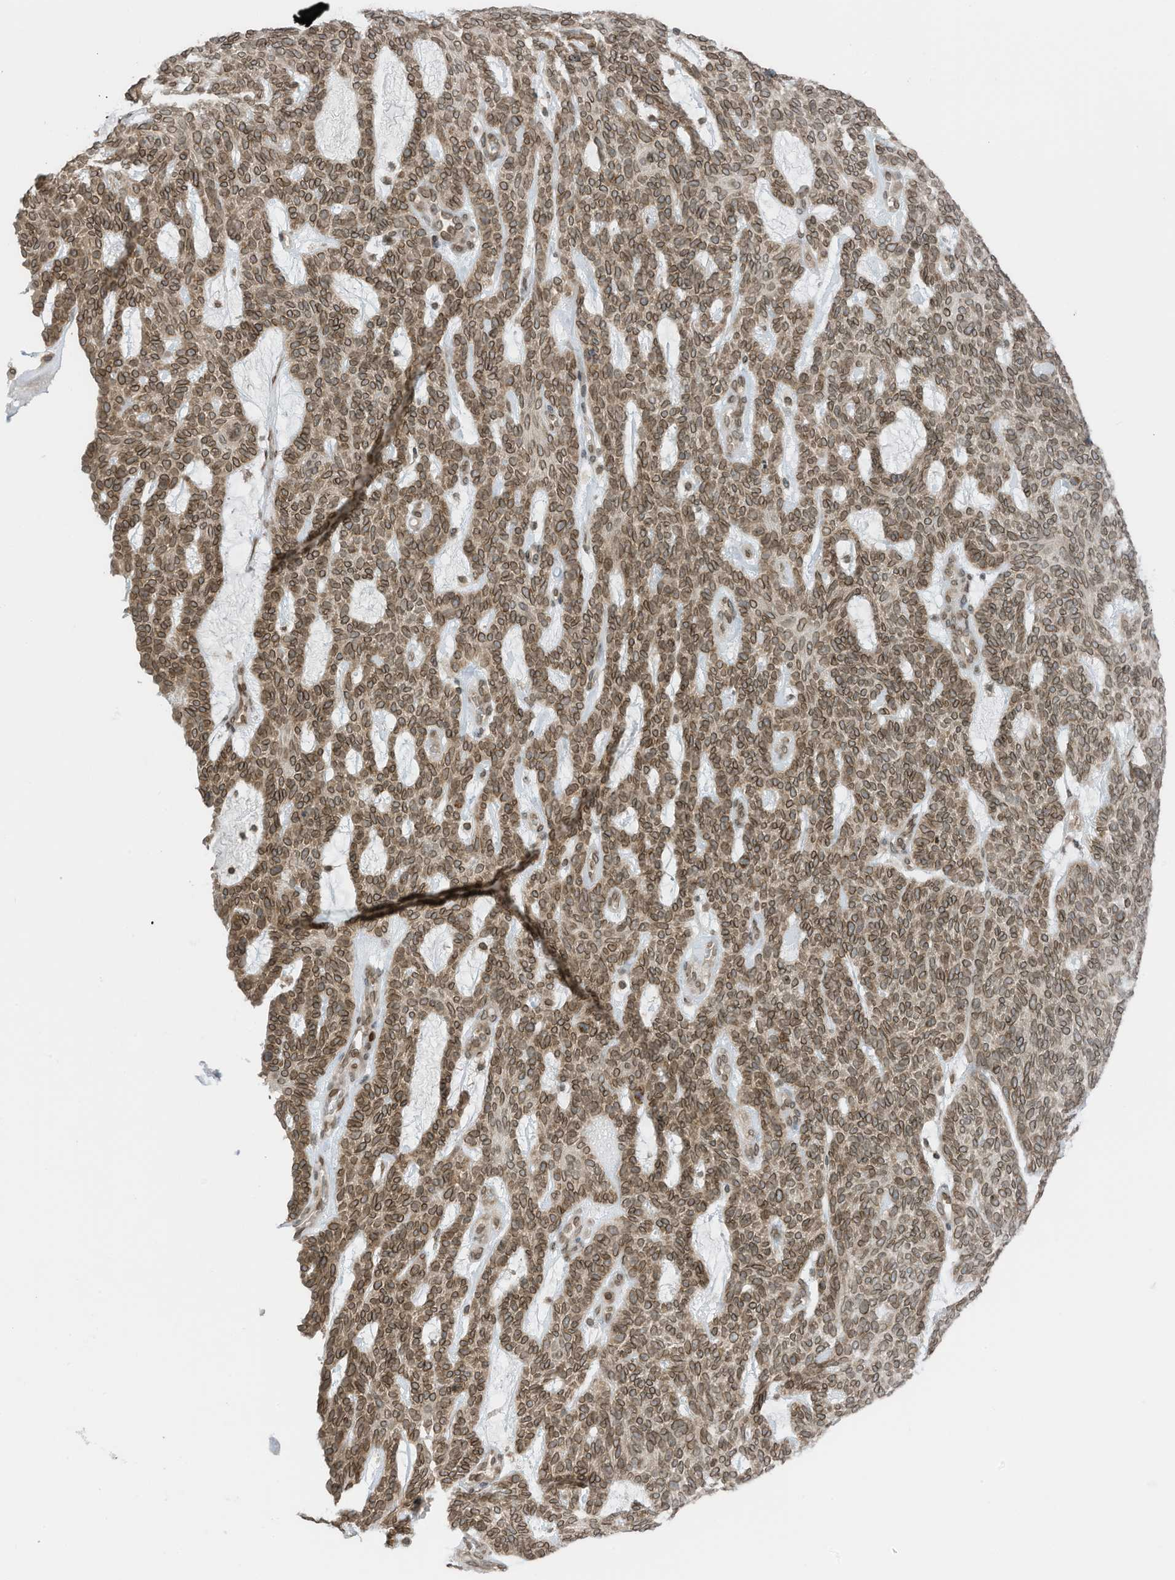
{"staining": {"intensity": "moderate", "quantity": ">75%", "location": "cytoplasmic/membranous,nuclear"}, "tissue": "skin cancer", "cell_type": "Tumor cells", "image_type": "cancer", "snomed": [{"axis": "morphology", "description": "Squamous cell carcinoma, NOS"}, {"axis": "topography", "description": "Skin"}], "caption": "Protein positivity by immunohistochemistry reveals moderate cytoplasmic/membranous and nuclear staining in approximately >75% of tumor cells in skin cancer (squamous cell carcinoma). (DAB (3,3'-diaminobenzidine) = brown stain, brightfield microscopy at high magnification).", "gene": "RABL3", "patient": {"sex": "female", "age": 90}}